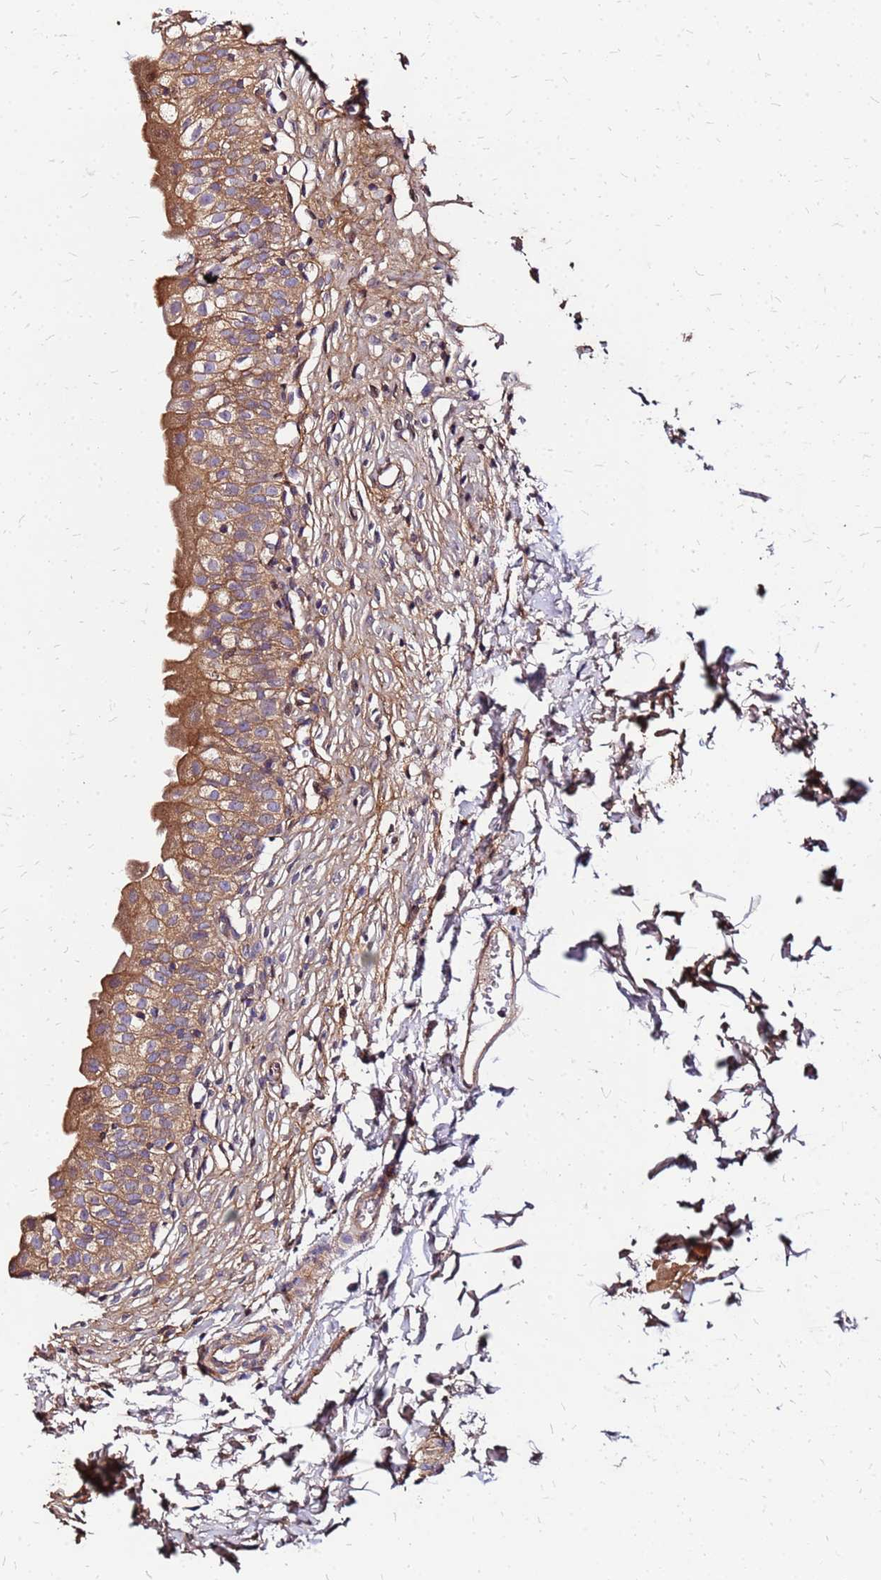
{"staining": {"intensity": "moderate", "quantity": ">75%", "location": "cytoplasmic/membranous"}, "tissue": "urinary bladder", "cell_type": "Urothelial cells", "image_type": "normal", "snomed": [{"axis": "morphology", "description": "Normal tissue, NOS"}, {"axis": "topography", "description": "Urinary bladder"}], "caption": "This image displays IHC staining of unremarkable urinary bladder, with medium moderate cytoplasmic/membranous expression in about >75% of urothelial cells.", "gene": "CYBC1", "patient": {"sex": "male", "age": 55}}